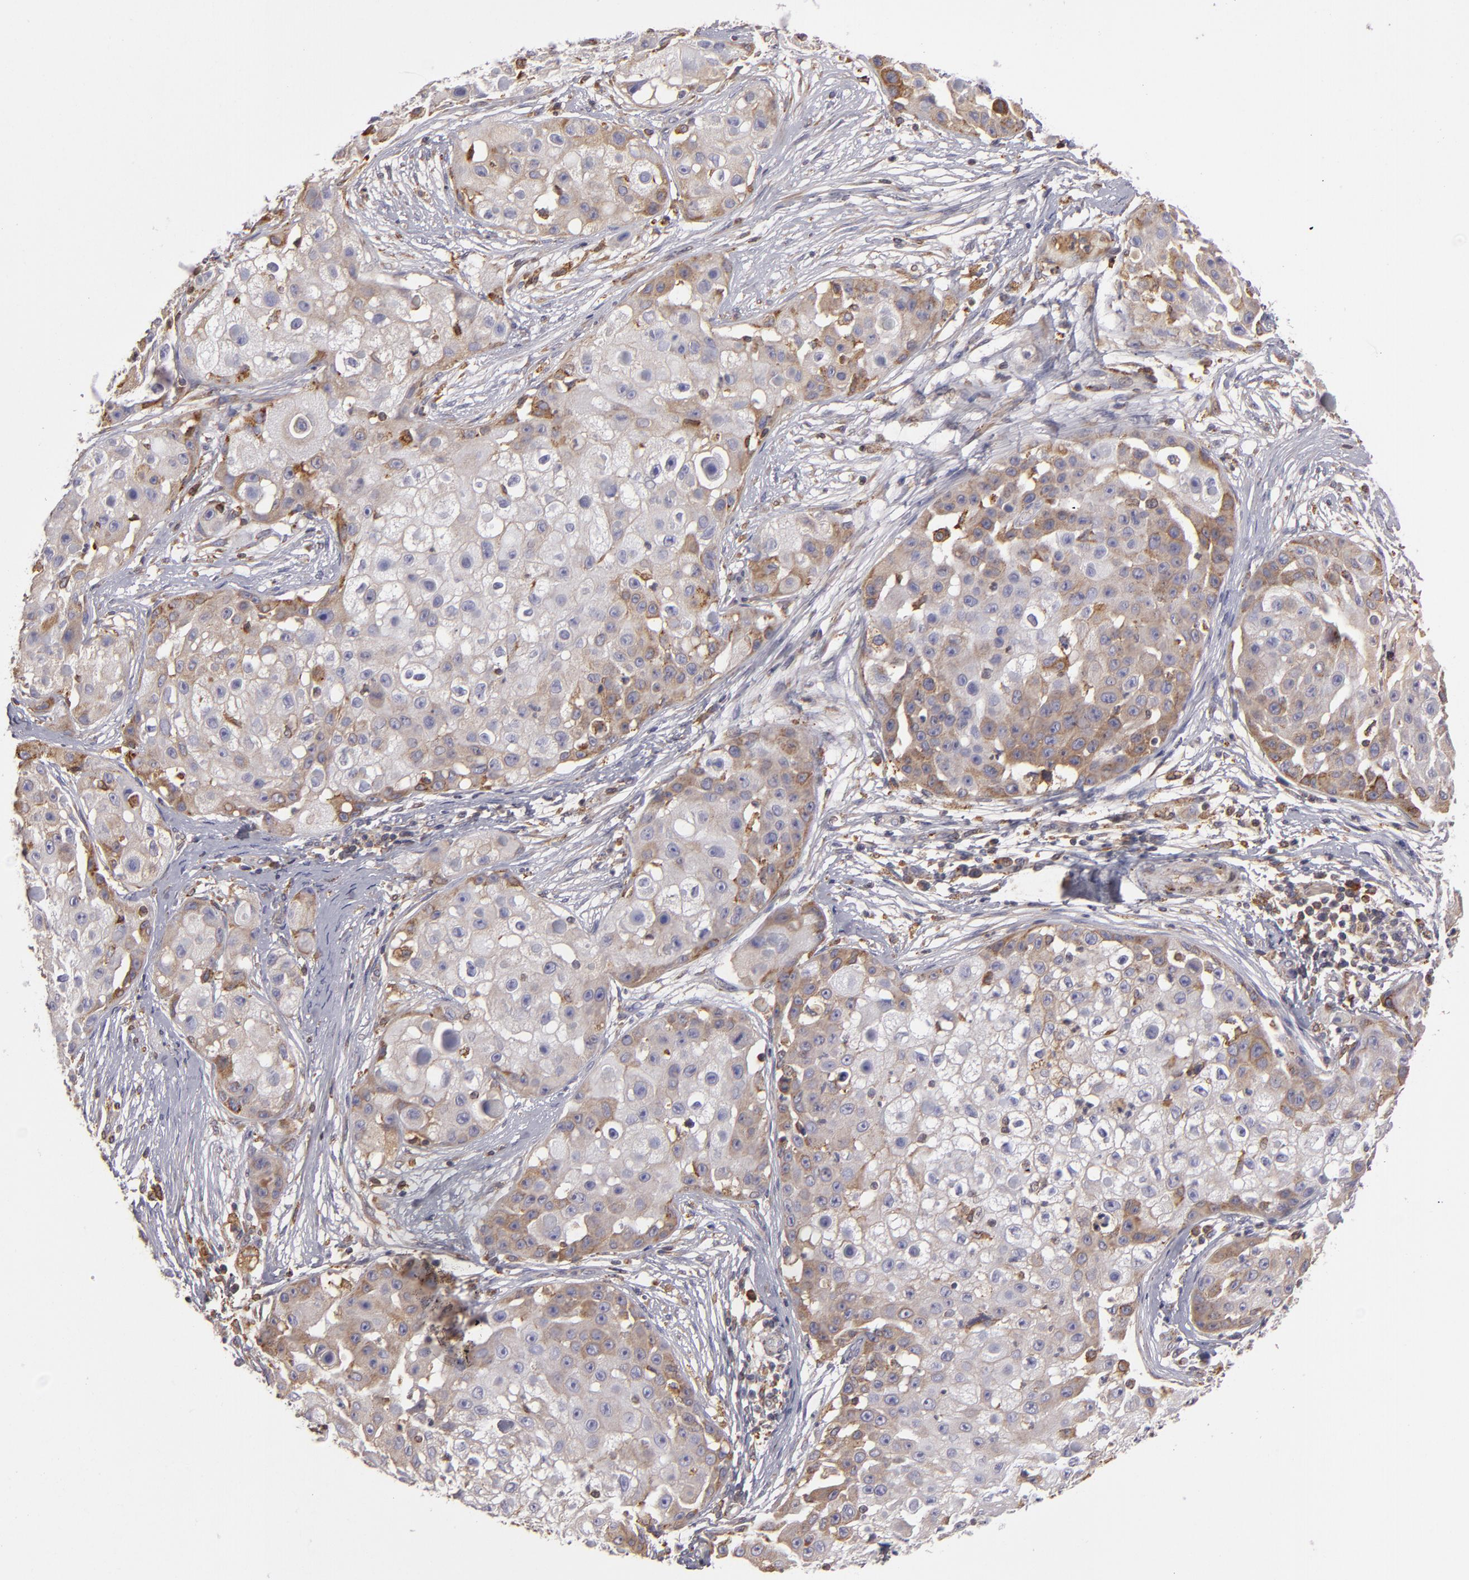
{"staining": {"intensity": "weak", "quantity": ">75%", "location": "cytoplasmic/membranous"}, "tissue": "skin cancer", "cell_type": "Tumor cells", "image_type": "cancer", "snomed": [{"axis": "morphology", "description": "Squamous cell carcinoma, NOS"}, {"axis": "topography", "description": "Skin"}], "caption": "The photomicrograph demonstrates a brown stain indicating the presence of a protein in the cytoplasmic/membranous of tumor cells in skin squamous cell carcinoma. Immunohistochemistry stains the protein of interest in brown and the nuclei are stained blue.", "gene": "CFB", "patient": {"sex": "female", "age": 57}}